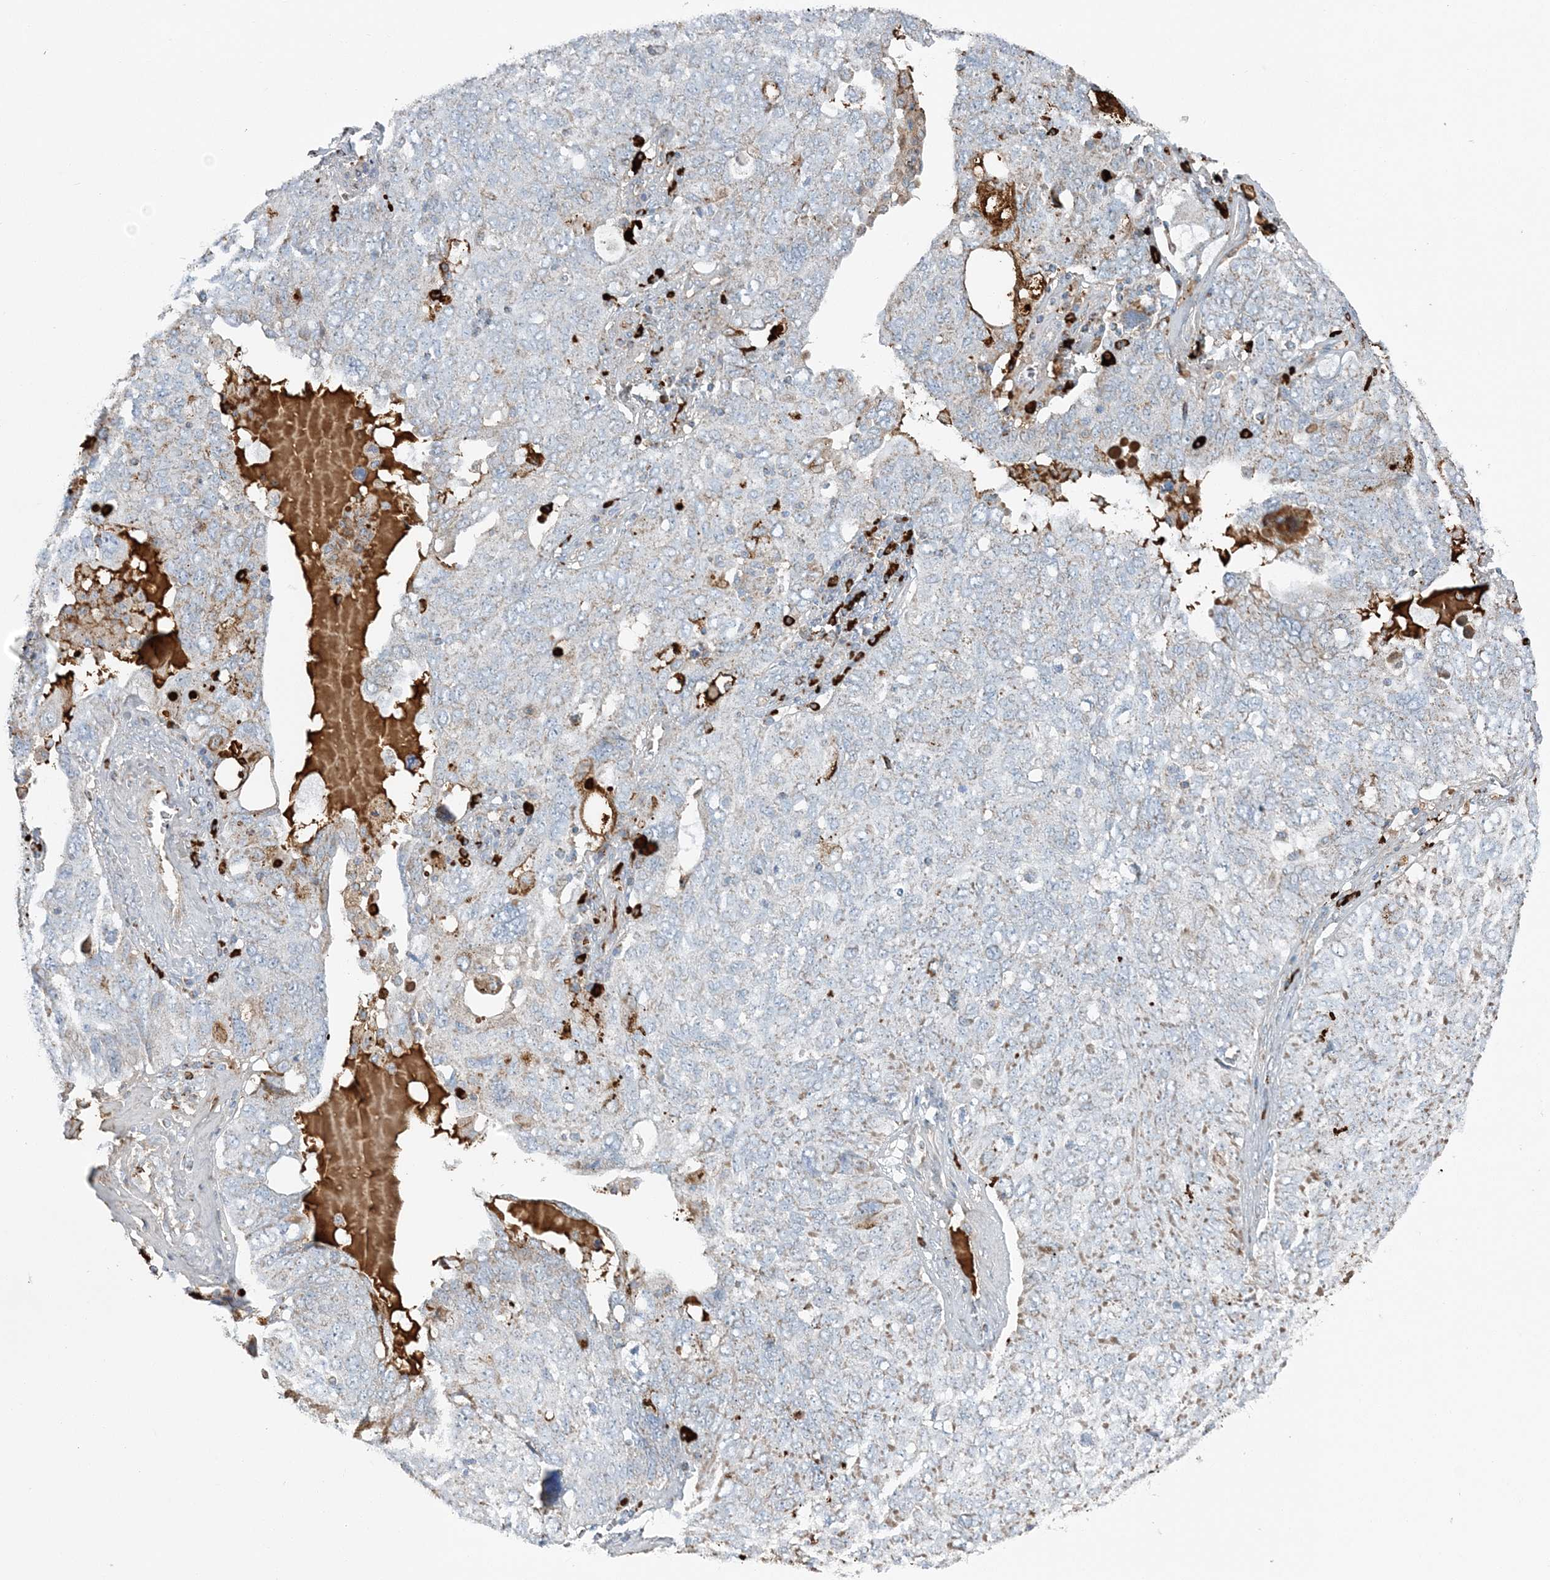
{"staining": {"intensity": "weak", "quantity": "<25%", "location": "cytoplasmic/membranous"}, "tissue": "ovarian cancer", "cell_type": "Tumor cells", "image_type": "cancer", "snomed": [{"axis": "morphology", "description": "Carcinoma, endometroid"}, {"axis": "topography", "description": "Ovary"}], "caption": "High power microscopy micrograph of an IHC photomicrograph of ovarian cancer, revealing no significant positivity in tumor cells.", "gene": "SLC22A16", "patient": {"sex": "female", "age": 62}}